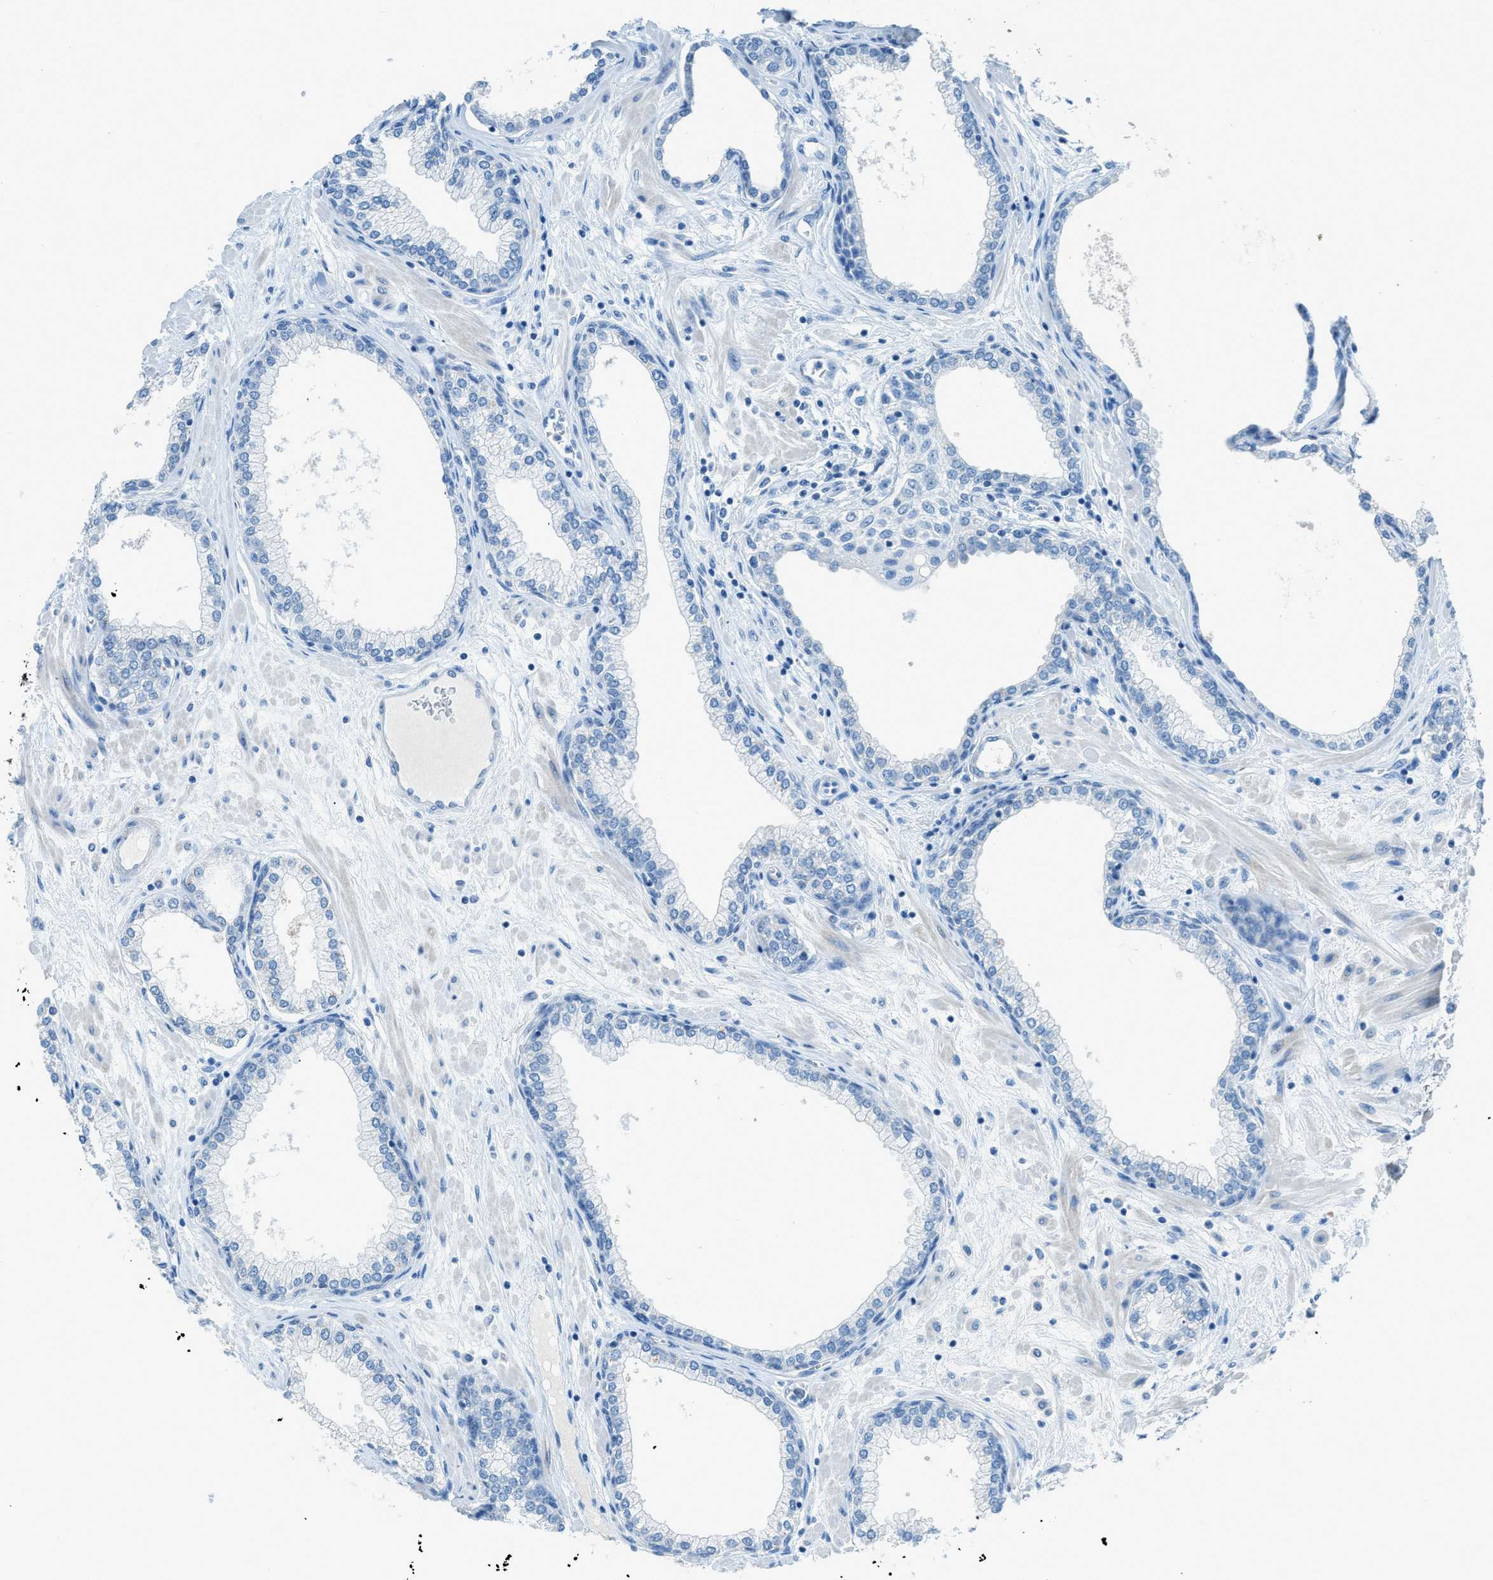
{"staining": {"intensity": "negative", "quantity": "none", "location": "none"}, "tissue": "prostate", "cell_type": "Glandular cells", "image_type": "normal", "snomed": [{"axis": "morphology", "description": "Normal tissue, NOS"}, {"axis": "morphology", "description": "Urothelial carcinoma, Low grade"}, {"axis": "topography", "description": "Urinary bladder"}, {"axis": "topography", "description": "Prostate"}], "caption": "The IHC photomicrograph has no significant staining in glandular cells of prostate.", "gene": "ACAN", "patient": {"sex": "male", "age": 60}}